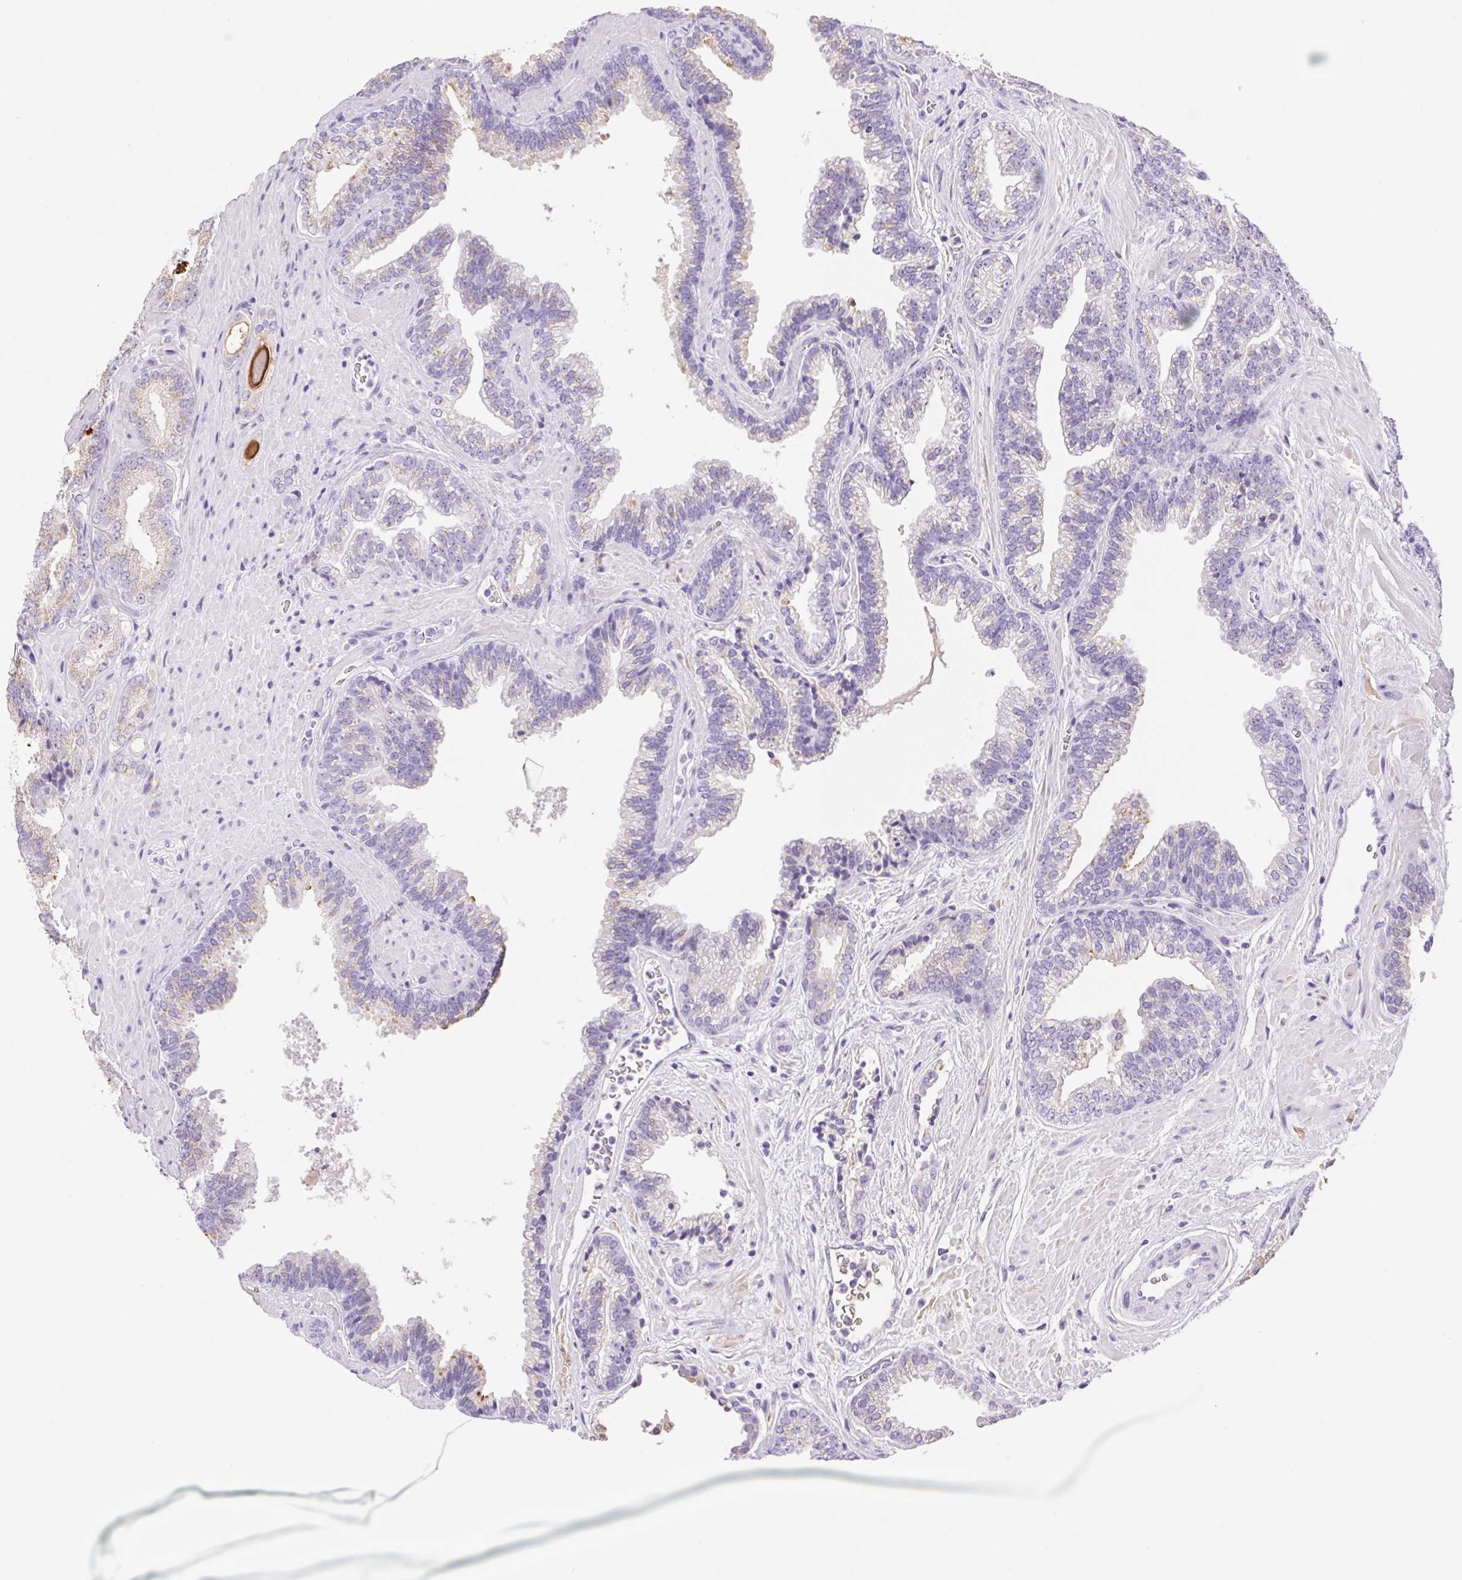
{"staining": {"intensity": "weak", "quantity": "<25%", "location": "cytoplasmic/membranous"}, "tissue": "prostate cancer", "cell_type": "Tumor cells", "image_type": "cancer", "snomed": [{"axis": "morphology", "description": "Adenocarcinoma, High grade"}, {"axis": "topography", "description": "Prostate"}], "caption": "Photomicrograph shows no significant protein expression in tumor cells of prostate high-grade adenocarcinoma.", "gene": "SERPINB3", "patient": {"sex": "male", "age": 68}}